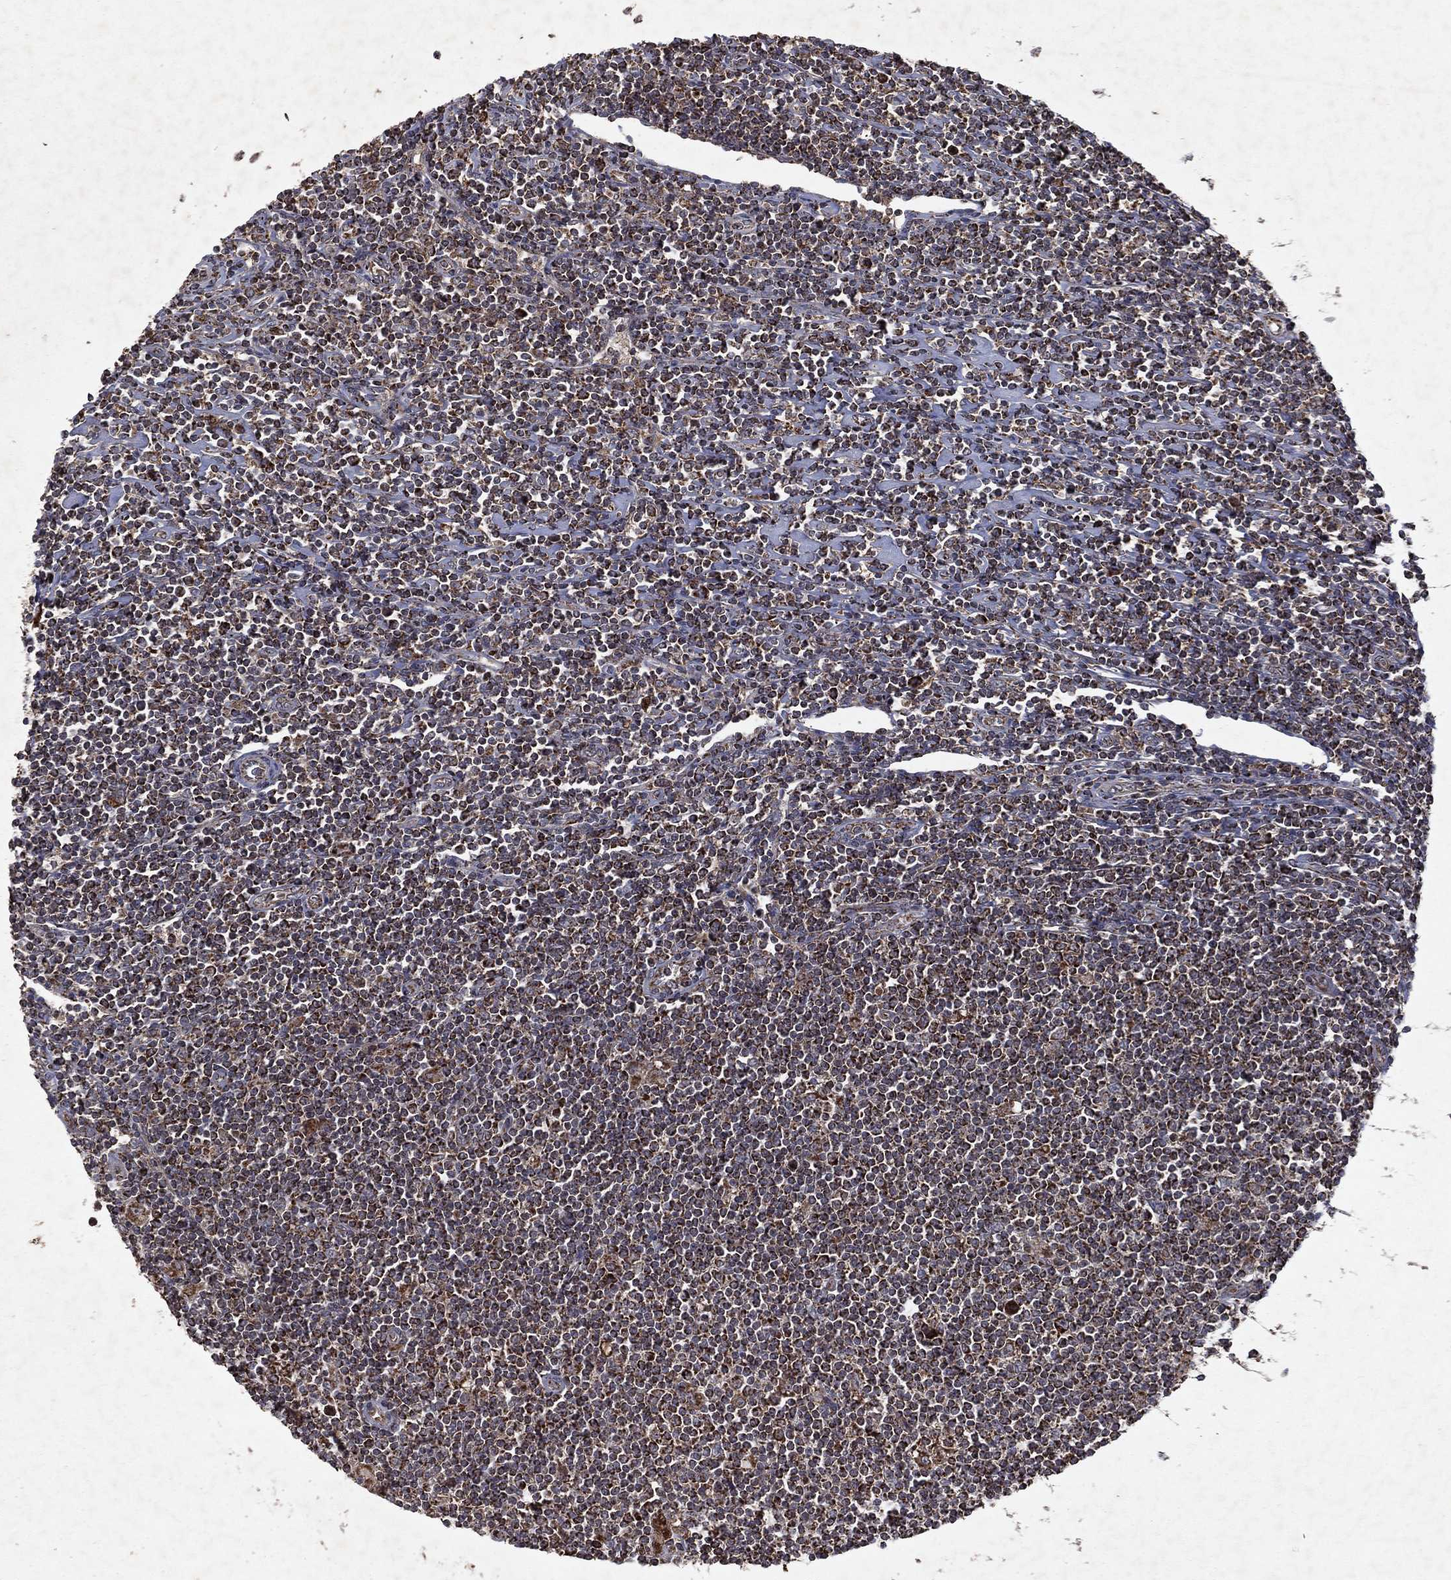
{"staining": {"intensity": "strong", "quantity": "<25%", "location": "cytoplasmic/membranous"}, "tissue": "lymphoma", "cell_type": "Tumor cells", "image_type": "cancer", "snomed": [{"axis": "morphology", "description": "Hodgkin's disease, NOS"}, {"axis": "topography", "description": "Lymph node"}], "caption": "Immunohistochemistry of lymphoma shows medium levels of strong cytoplasmic/membranous positivity in about <25% of tumor cells.", "gene": "PYROXD2", "patient": {"sex": "male", "age": 40}}